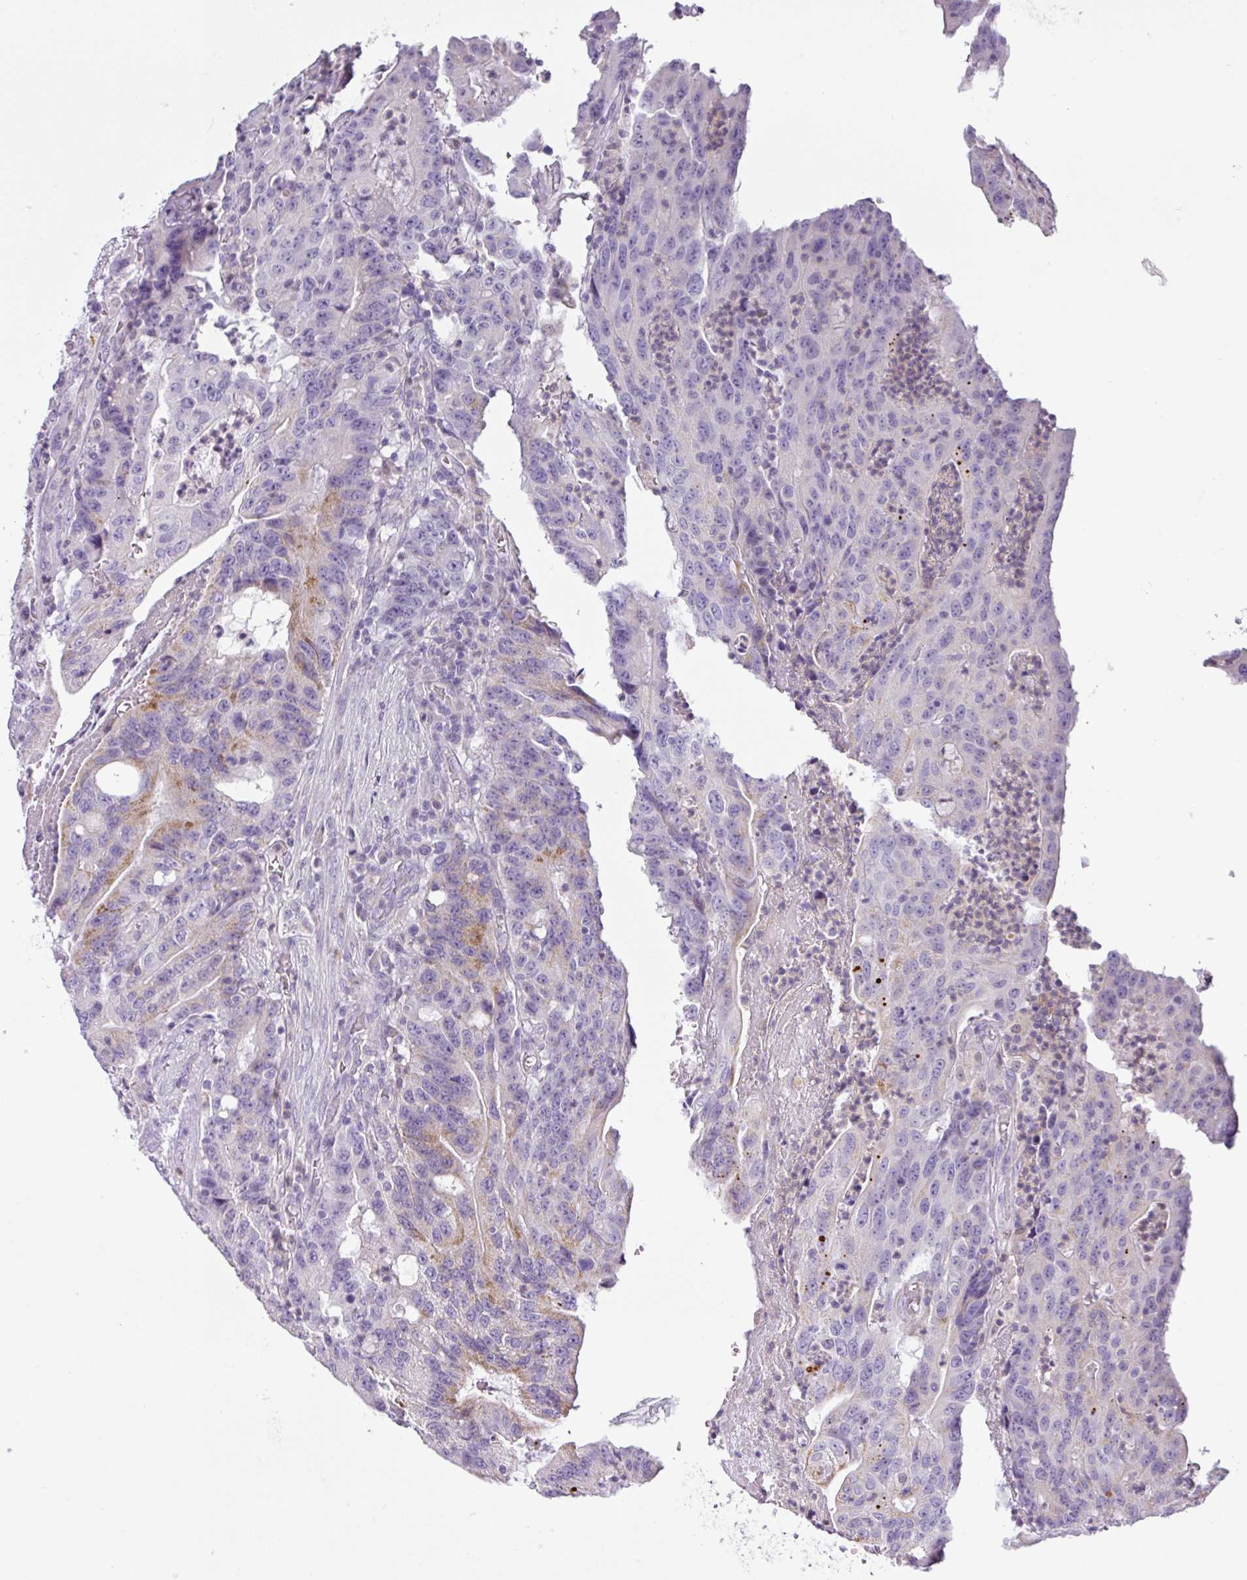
{"staining": {"intensity": "moderate", "quantity": "<25%", "location": "cytoplasmic/membranous"}, "tissue": "colorectal cancer", "cell_type": "Tumor cells", "image_type": "cancer", "snomed": [{"axis": "morphology", "description": "Adenocarcinoma, NOS"}, {"axis": "topography", "description": "Colon"}], "caption": "Human colorectal cancer (adenocarcinoma) stained with a brown dye reveals moderate cytoplasmic/membranous positive positivity in about <25% of tumor cells.", "gene": "HMCN2", "patient": {"sex": "male", "age": 83}}